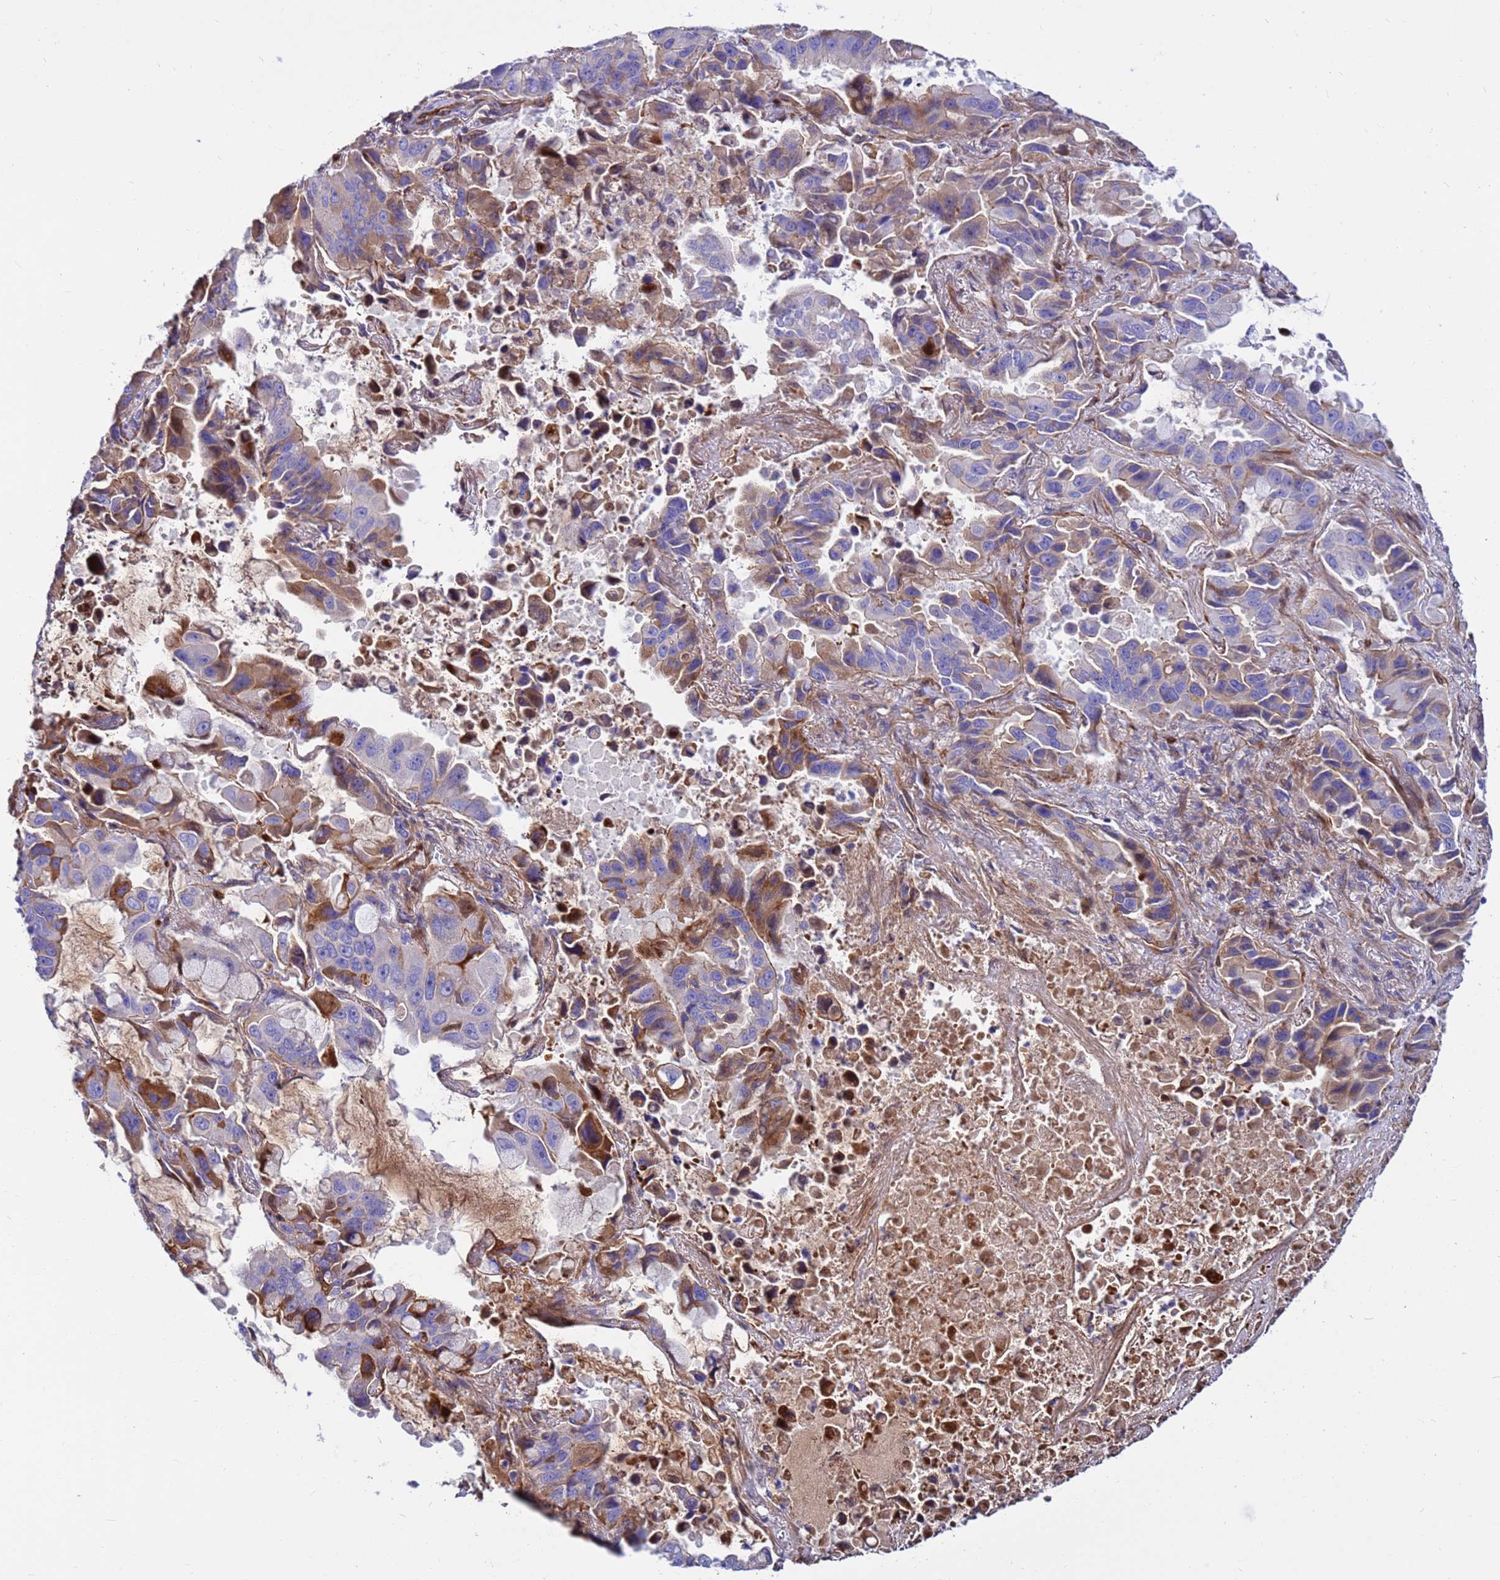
{"staining": {"intensity": "moderate", "quantity": "25%-75%", "location": "cytoplasmic/membranous"}, "tissue": "lung cancer", "cell_type": "Tumor cells", "image_type": "cancer", "snomed": [{"axis": "morphology", "description": "Adenocarcinoma, NOS"}, {"axis": "topography", "description": "Lung"}], "caption": "Immunohistochemical staining of lung adenocarcinoma shows moderate cytoplasmic/membranous protein positivity in approximately 25%-75% of tumor cells. (brown staining indicates protein expression, while blue staining denotes nuclei).", "gene": "CRHBP", "patient": {"sex": "male", "age": 64}}